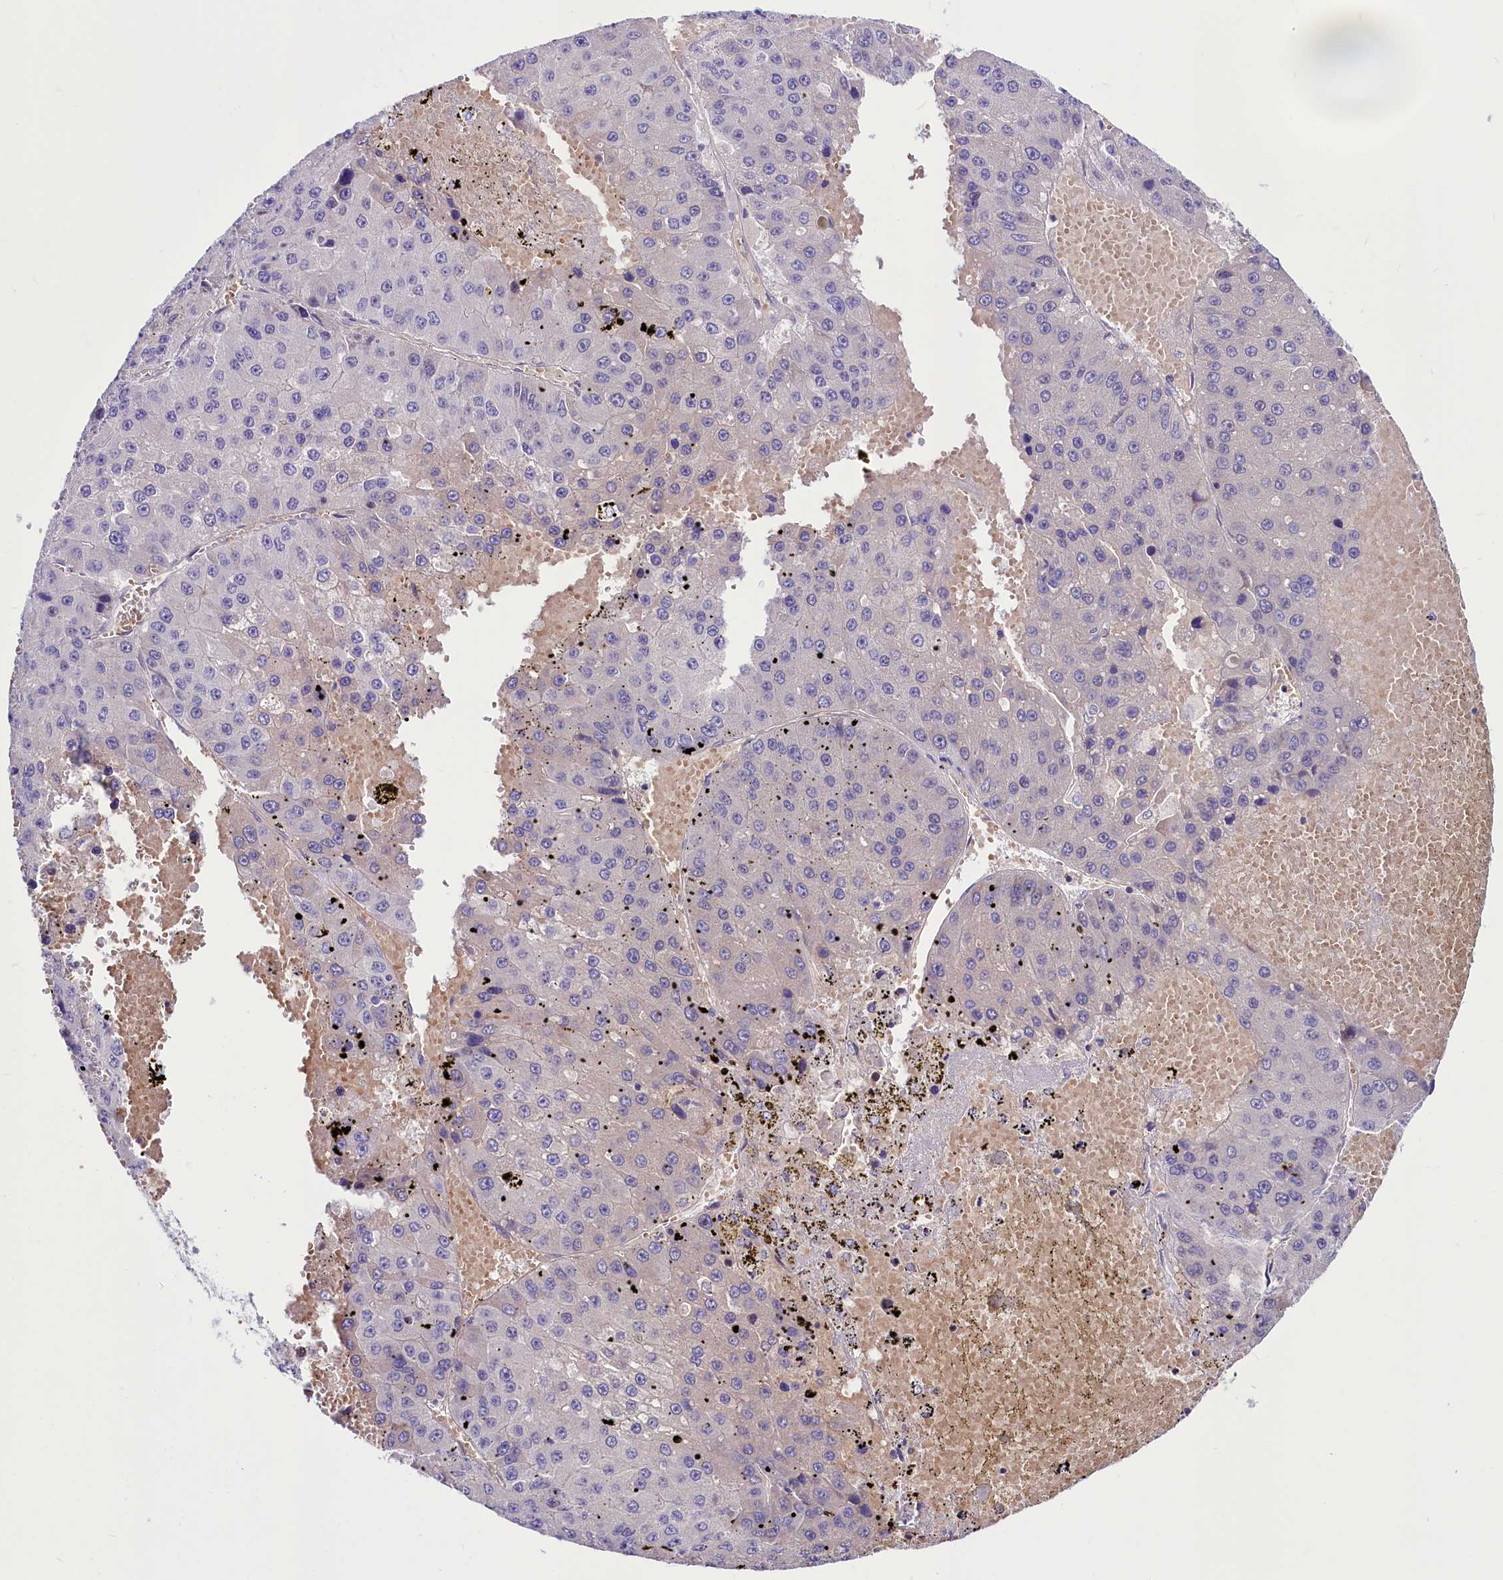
{"staining": {"intensity": "negative", "quantity": "none", "location": "none"}, "tissue": "liver cancer", "cell_type": "Tumor cells", "image_type": "cancer", "snomed": [{"axis": "morphology", "description": "Carcinoma, Hepatocellular, NOS"}, {"axis": "topography", "description": "Liver"}], "caption": "Human liver hepatocellular carcinoma stained for a protein using IHC exhibits no positivity in tumor cells.", "gene": "ABHD5", "patient": {"sex": "female", "age": 73}}